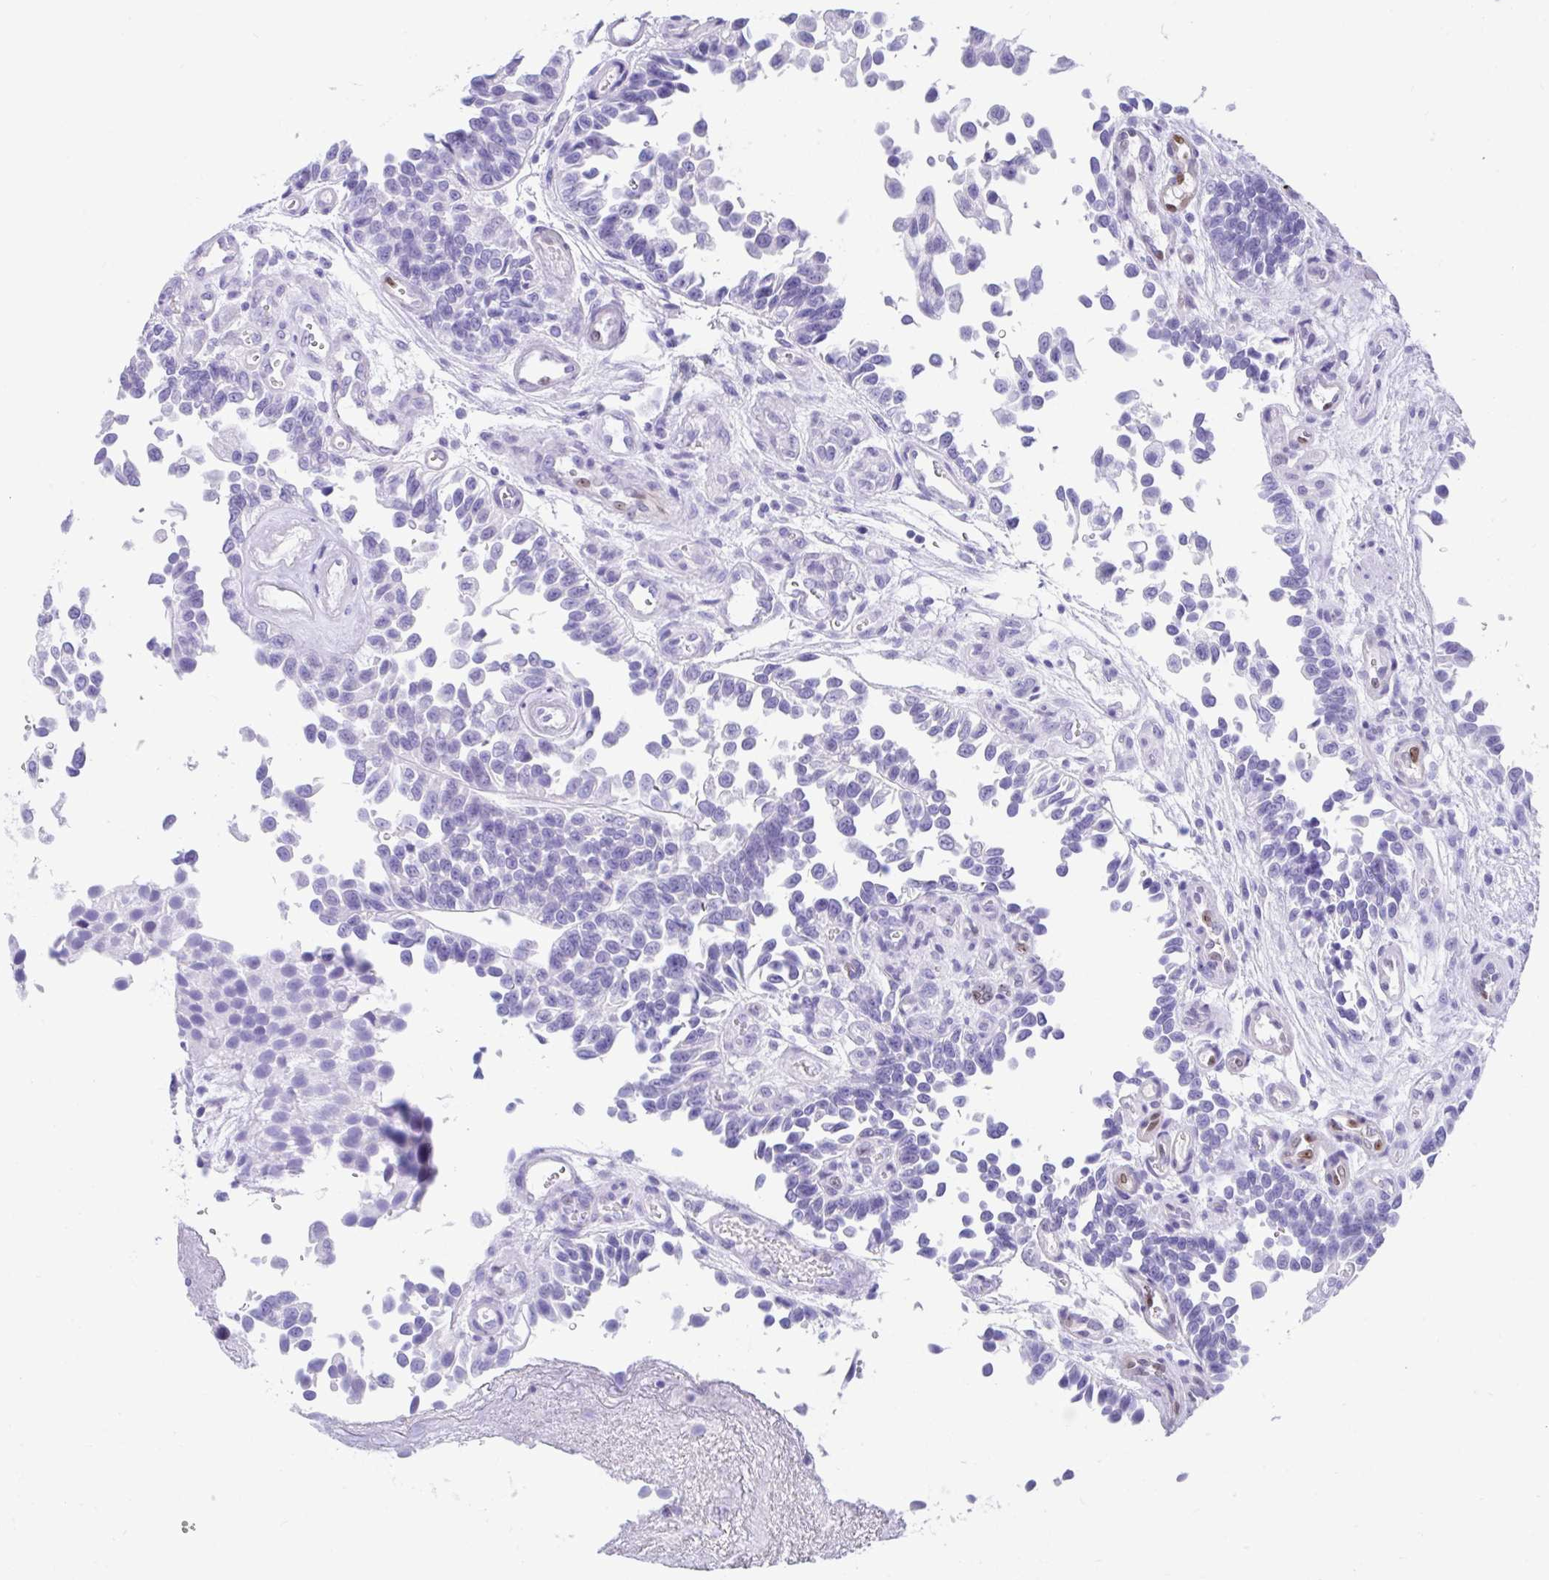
{"staining": {"intensity": "negative", "quantity": "none", "location": "none"}, "tissue": "urothelial cancer", "cell_type": "Tumor cells", "image_type": "cancer", "snomed": [{"axis": "morphology", "description": "Urothelial carcinoma, NOS"}, {"axis": "topography", "description": "Urinary bladder"}], "caption": "A micrograph of human urothelial cancer is negative for staining in tumor cells.", "gene": "FAM107A", "patient": {"sex": "male", "age": 87}}